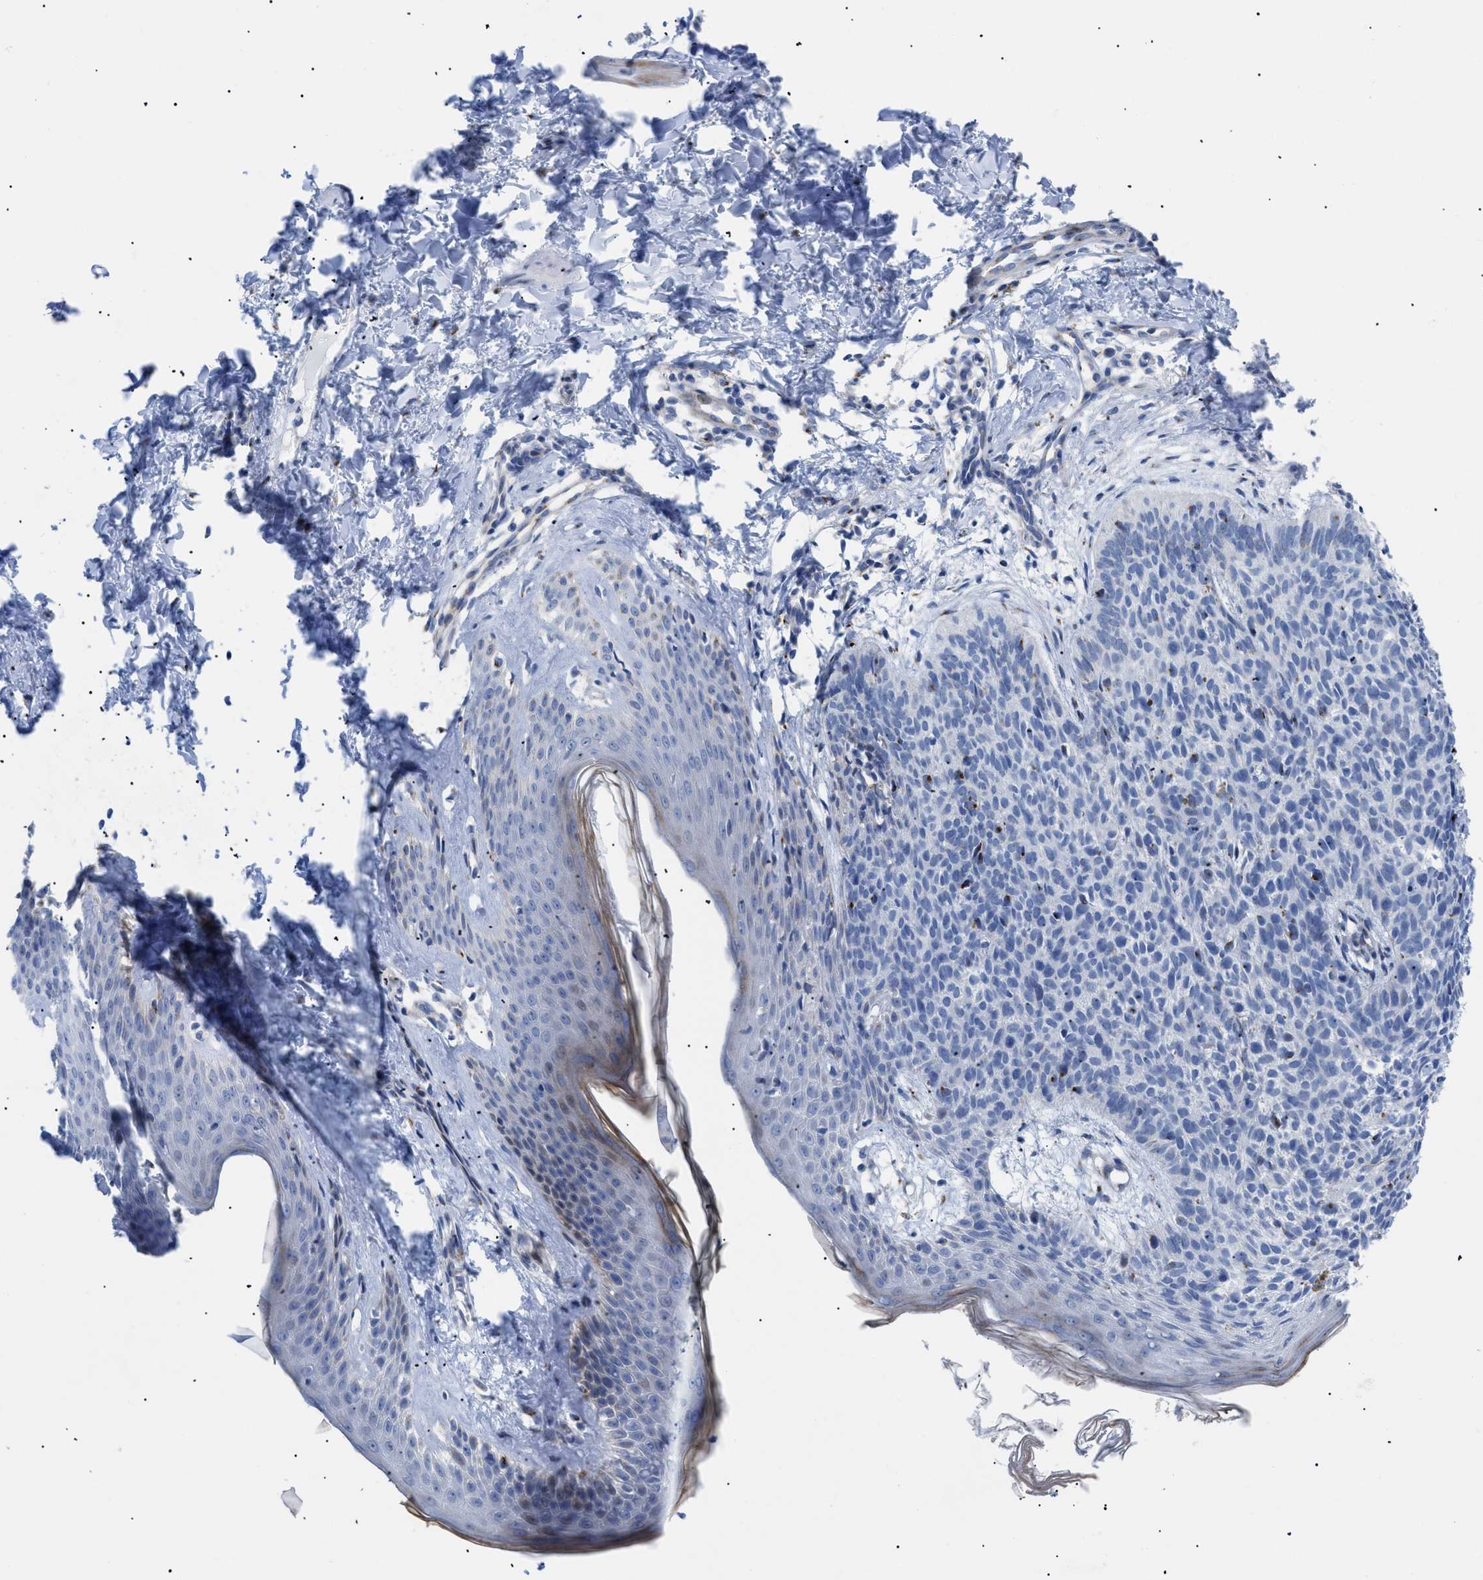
{"staining": {"intensity": "negative", "quantity": "none", "location": "none"}, "tissue": "skin cancer", "cell_type": "Tumor cells", "image_type": "cancer", "snomed": [{"axis": "morphology", "description": "Basal cell carcinoma"}, {"axis": "topography", "description": "Skin"}], "caption": "The histopathology image shows no significant expression in tumor cells of skin basal cell carcinoma.", "gene": "TMEM17", "patient": {"sex": "male", "age": 60}}